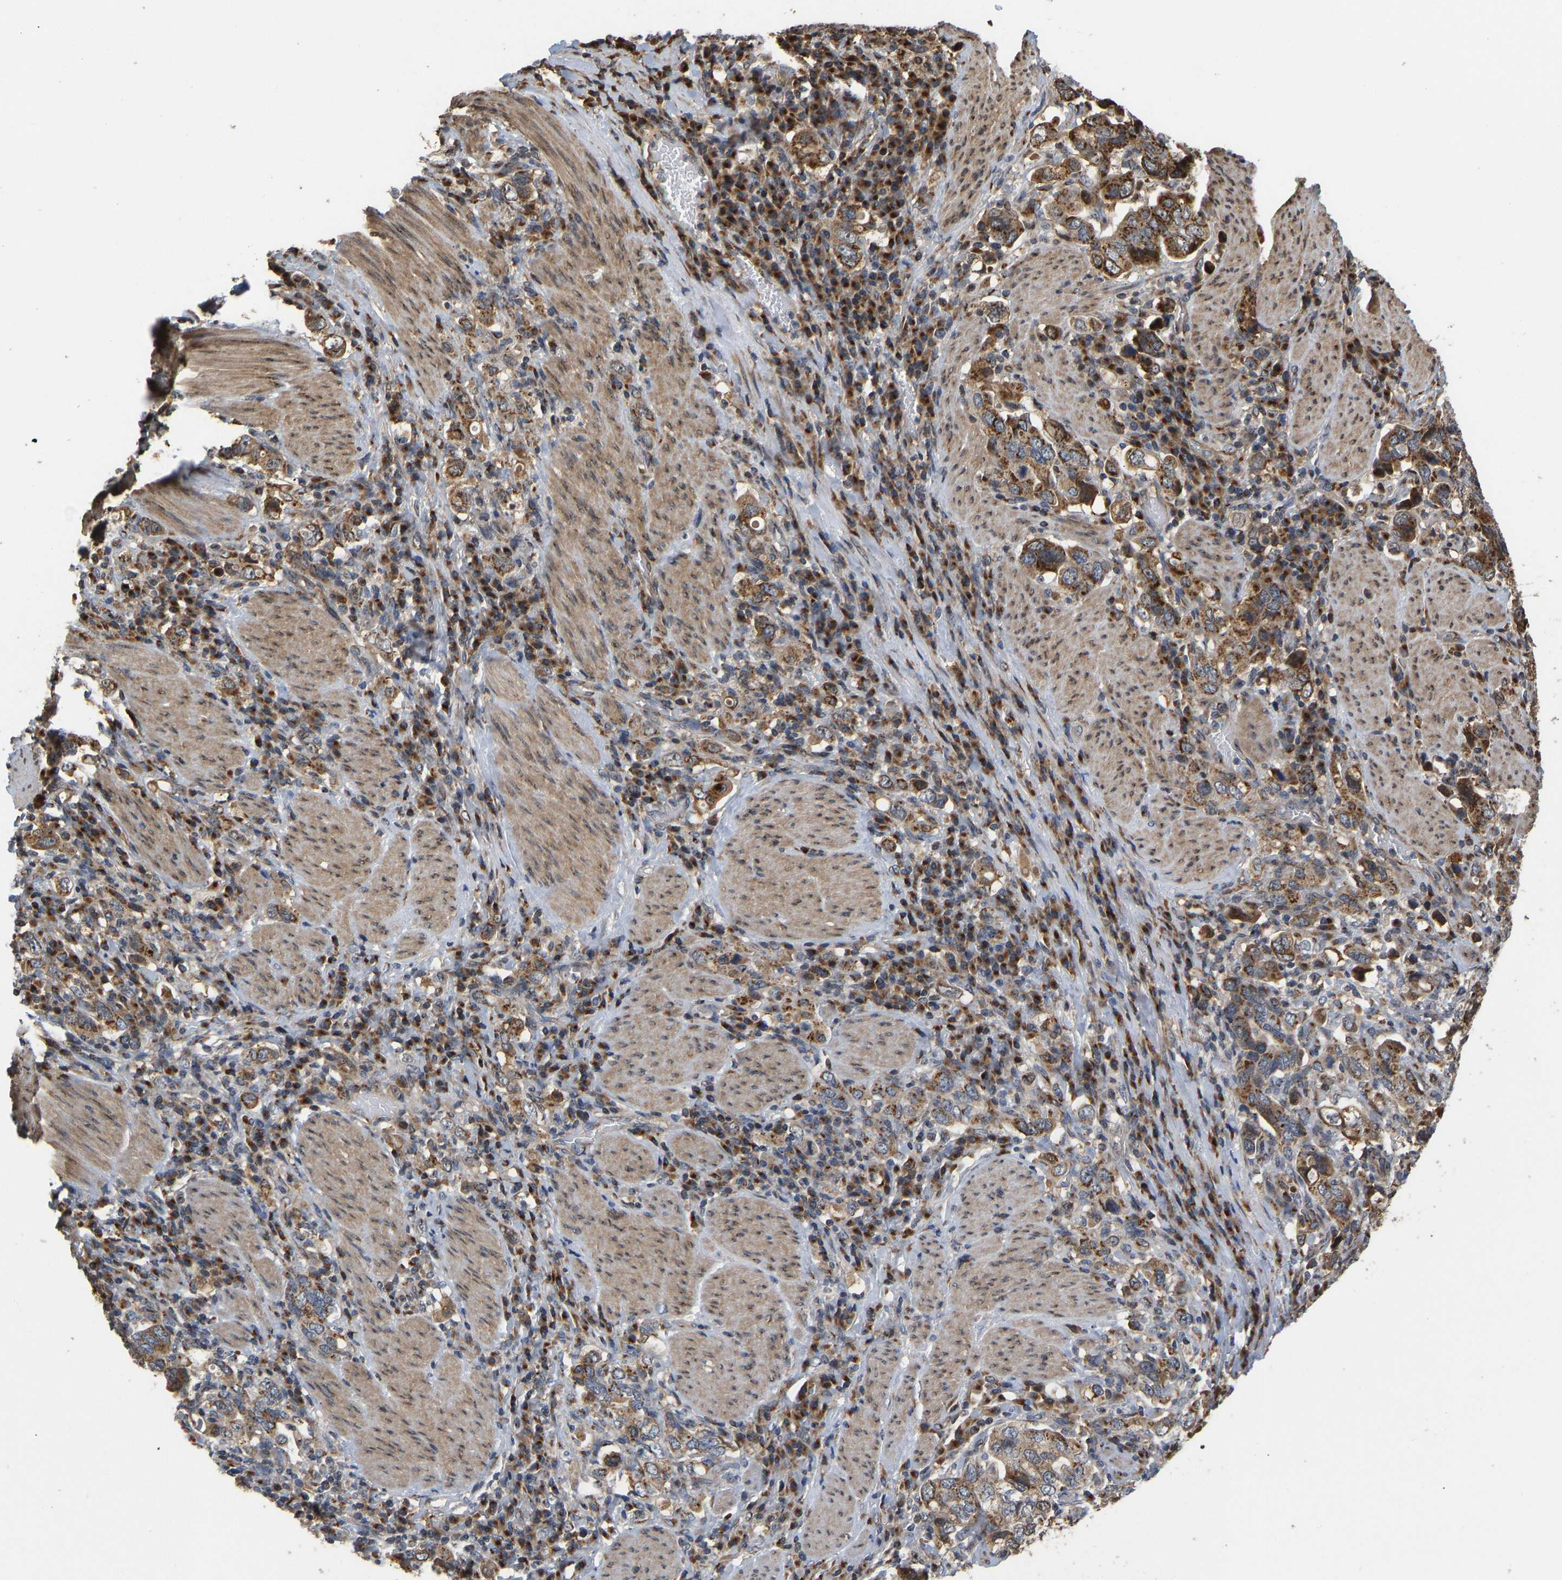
{"staining": {"intensity": "moderate", "quantity": ">75%", "location": "cytoplasmic/membranous"}, "tissue": "stomach cancer", "cell_type": "Tumor cells", "image_type": "cancer", "snomed": [{"axis": "morphology", "description": "Adenocarcinoma, NOS"}, {"axis": "topography", "description": "Stomach, upper"}], "caption": "Protein staining exhibits moderate cytoplasmic/membranous staining in approximately >75% of tumor cells in stomach cancer.", "gene": "YIPF4", "patient": {"sex": "male", "age": 62}}